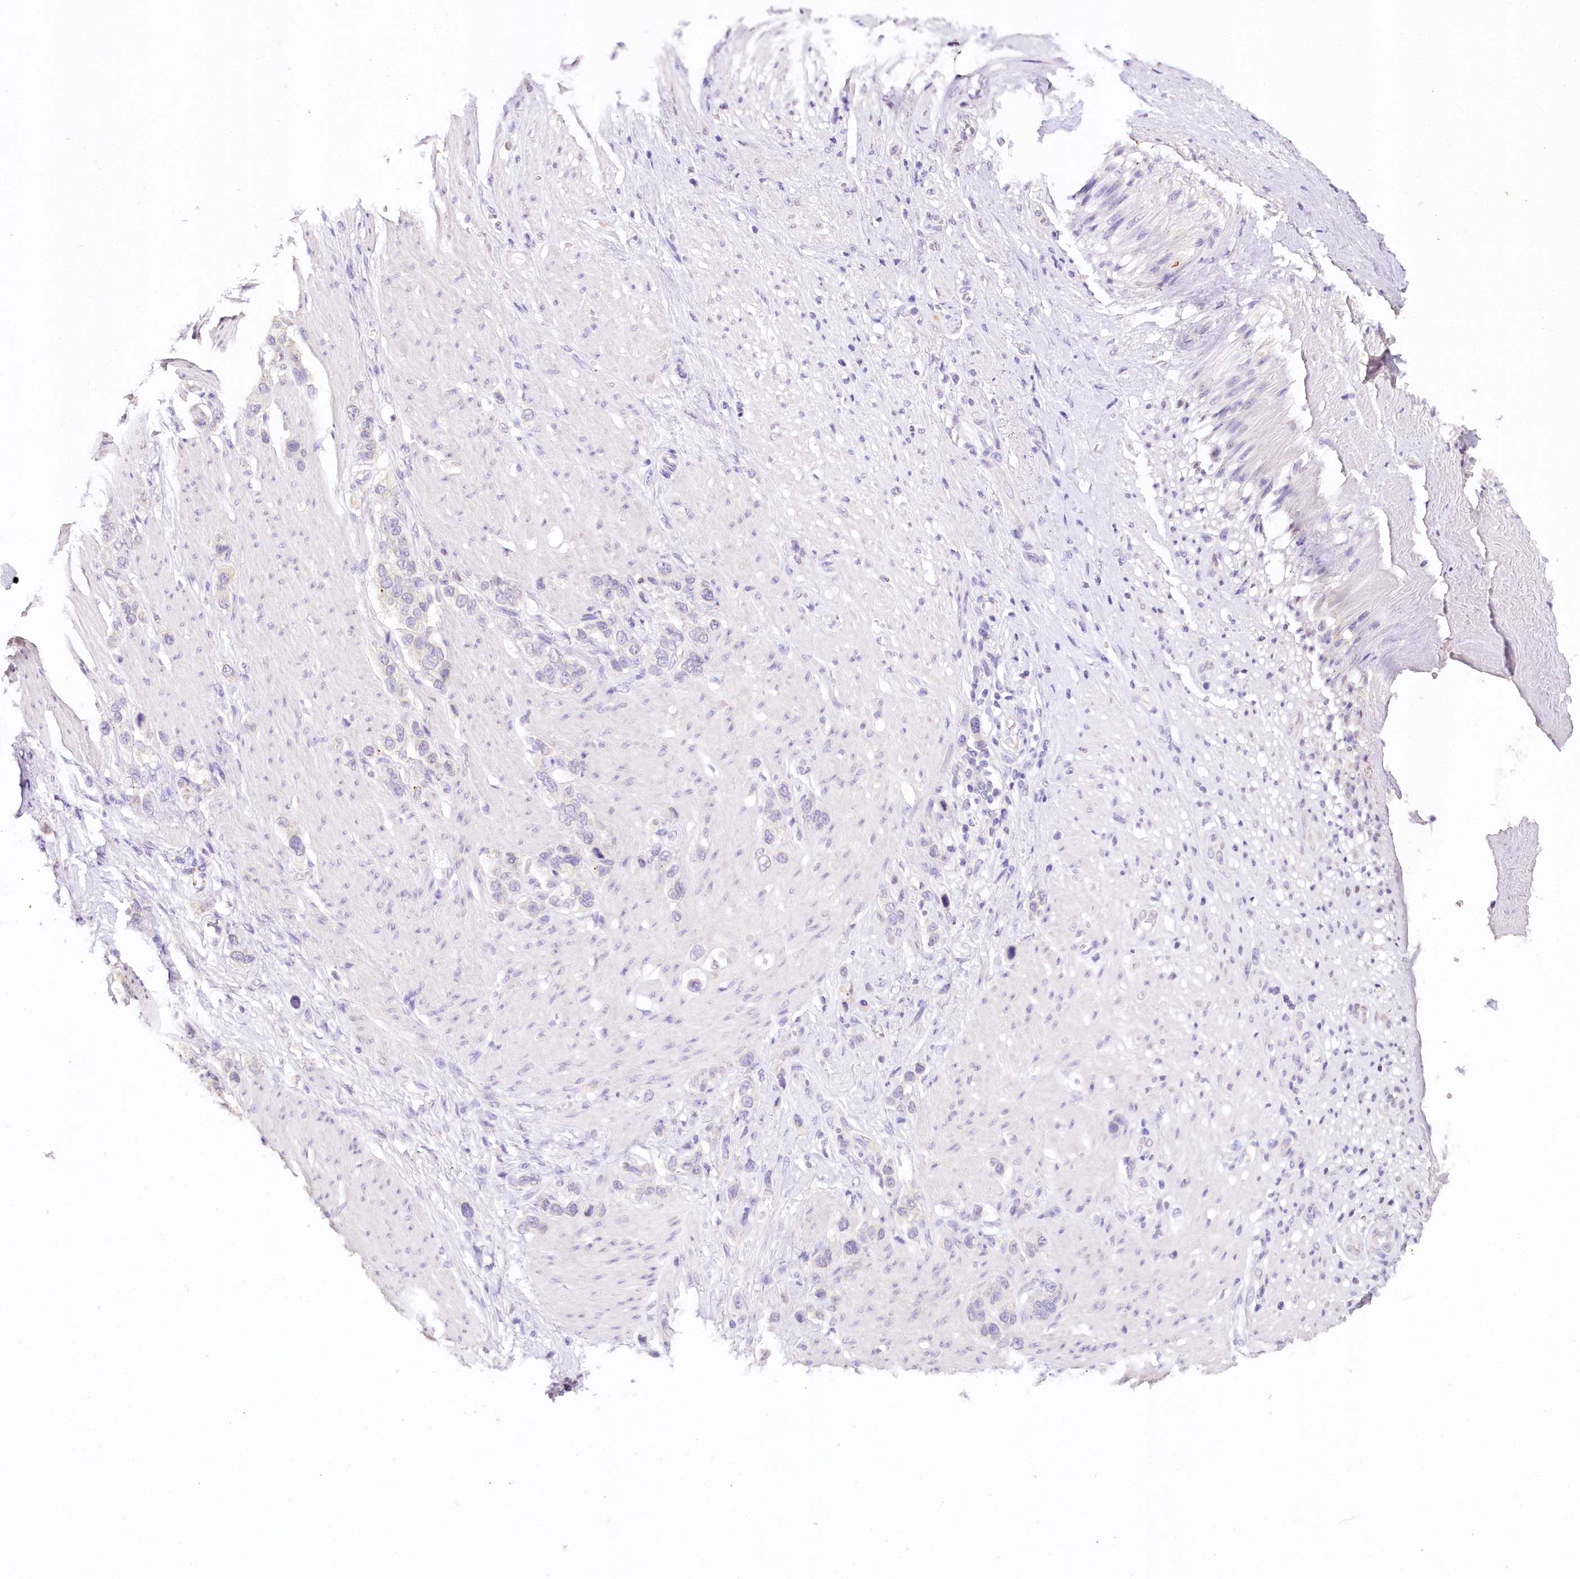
{"staining": {"intensity": "negative", "quantity": "none", "location": "none"}, "tissue": "stomach cancer", "cell_type": "Tumor cells", "image_type": "cancer", "snomed": [{"axis": "morphology", "description": "Adenocarcinoma, NOS"}, {"axis": "morphology", "description": "Adenocarcinoma, High grade"}, {"axis": "topography", "description": "Stomach, upper"}, {"axis": "topography", "description": "Stomach, lower"}], "caption": "This is an IHC micrograph of stomach adenocarcinoma. There is no staining in tumor cells.", "gene": "TP53", "patient": {"sex": "female", "age": 65}}